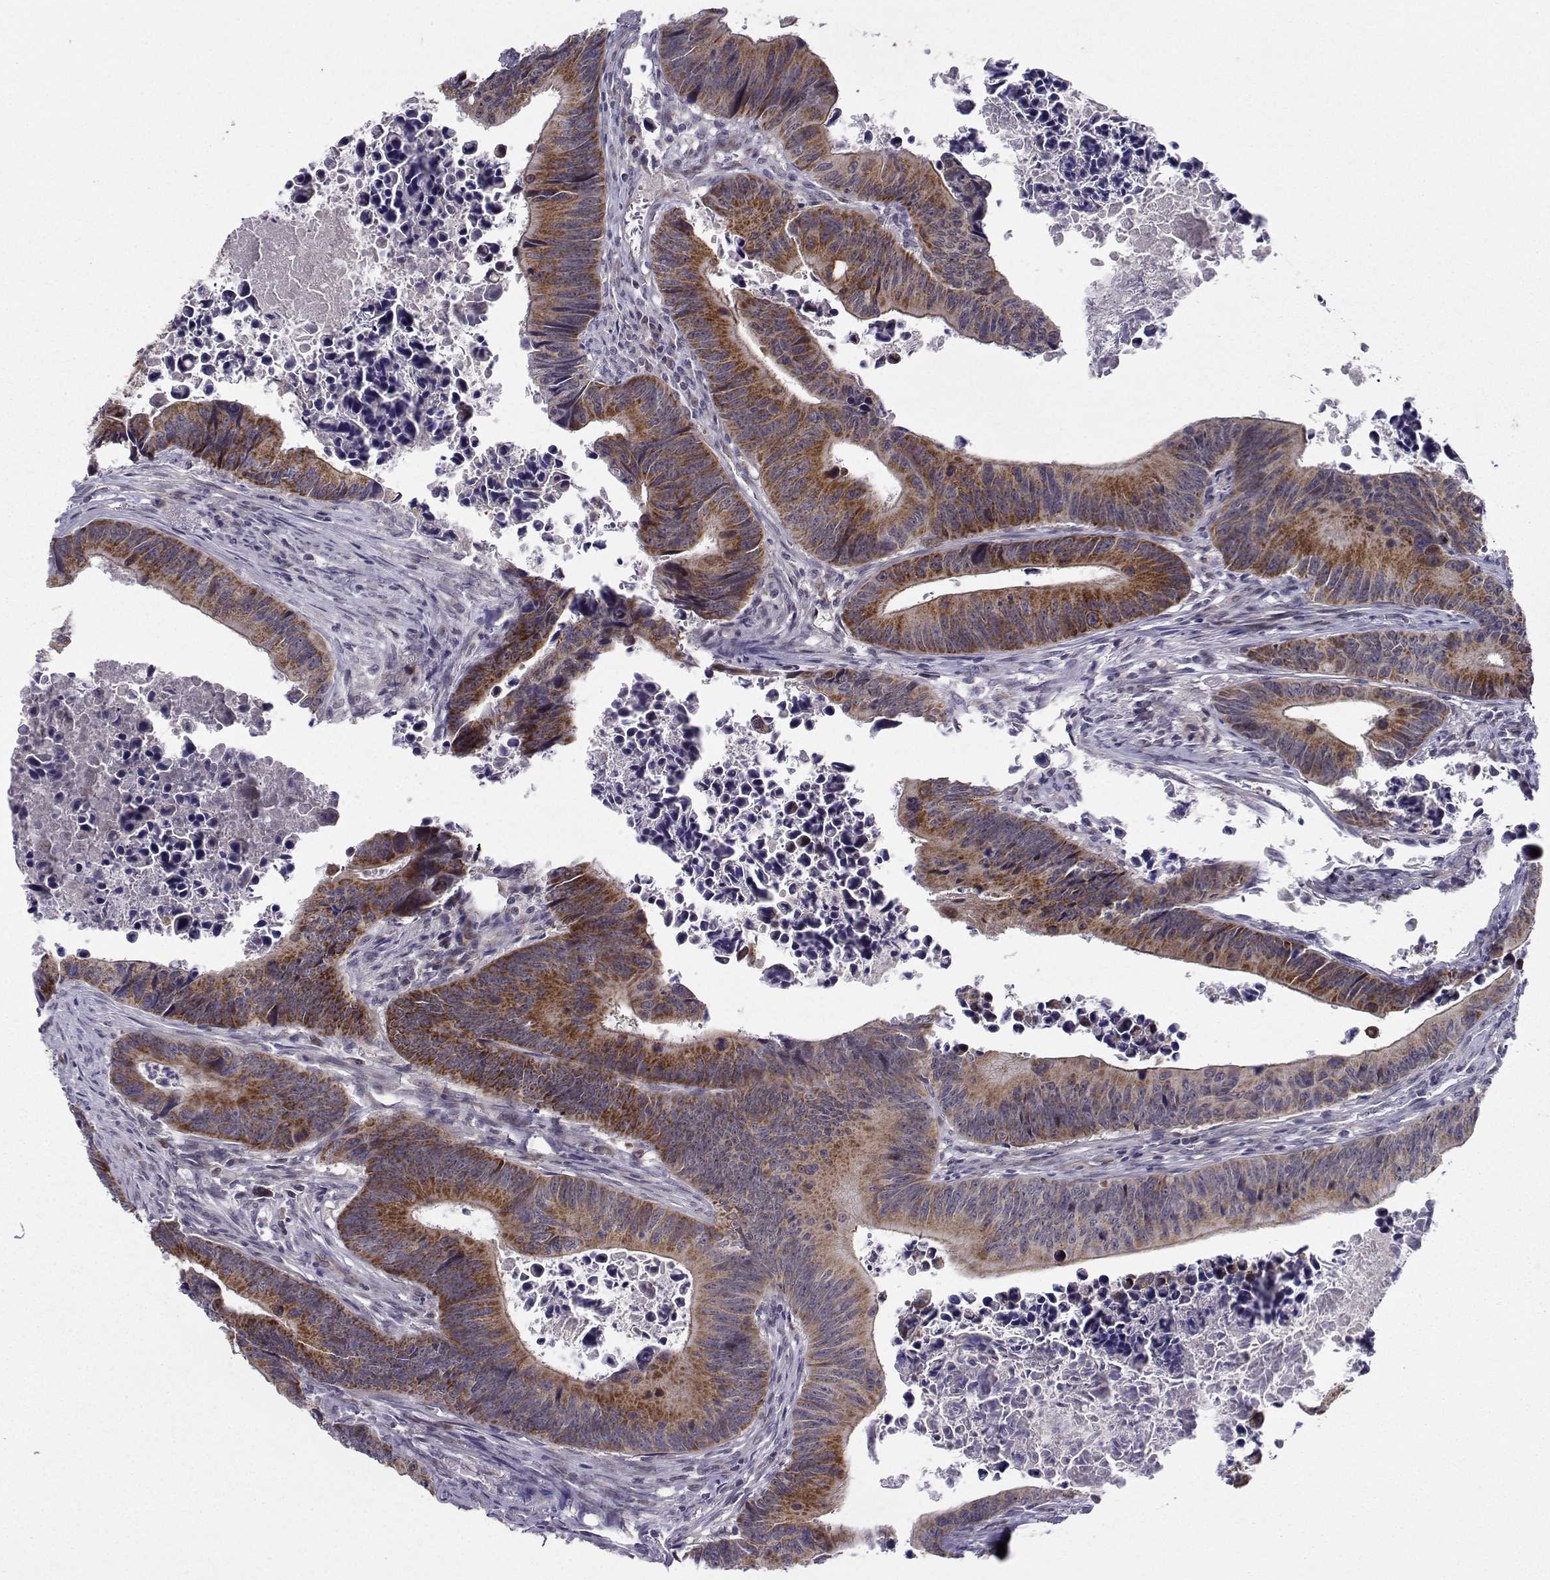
{"staining": {"intensity": "strong", "quantity": ">75%", "location": "cytoplasmic/membranous"}, "tissue": "colorectal cancer", "cell_type": "Tumor cells", "image_type": "cancer", "snomed": [{"axis": "morphology", "description": "Adenocarcinoma, NOS"}, {"axis": "topography", "description": "Colon"}], "caption": "Immunohistochemistry (IHC) micrograph of human adenocarcinoma (colorectal) stained for a protein (brown), which reveals high levels of strong cytoplasmic/membranous positivity in about >75% of tumor cells.", "gene": "NECAB3", "patient": {"sex": "female", "age": 87}}